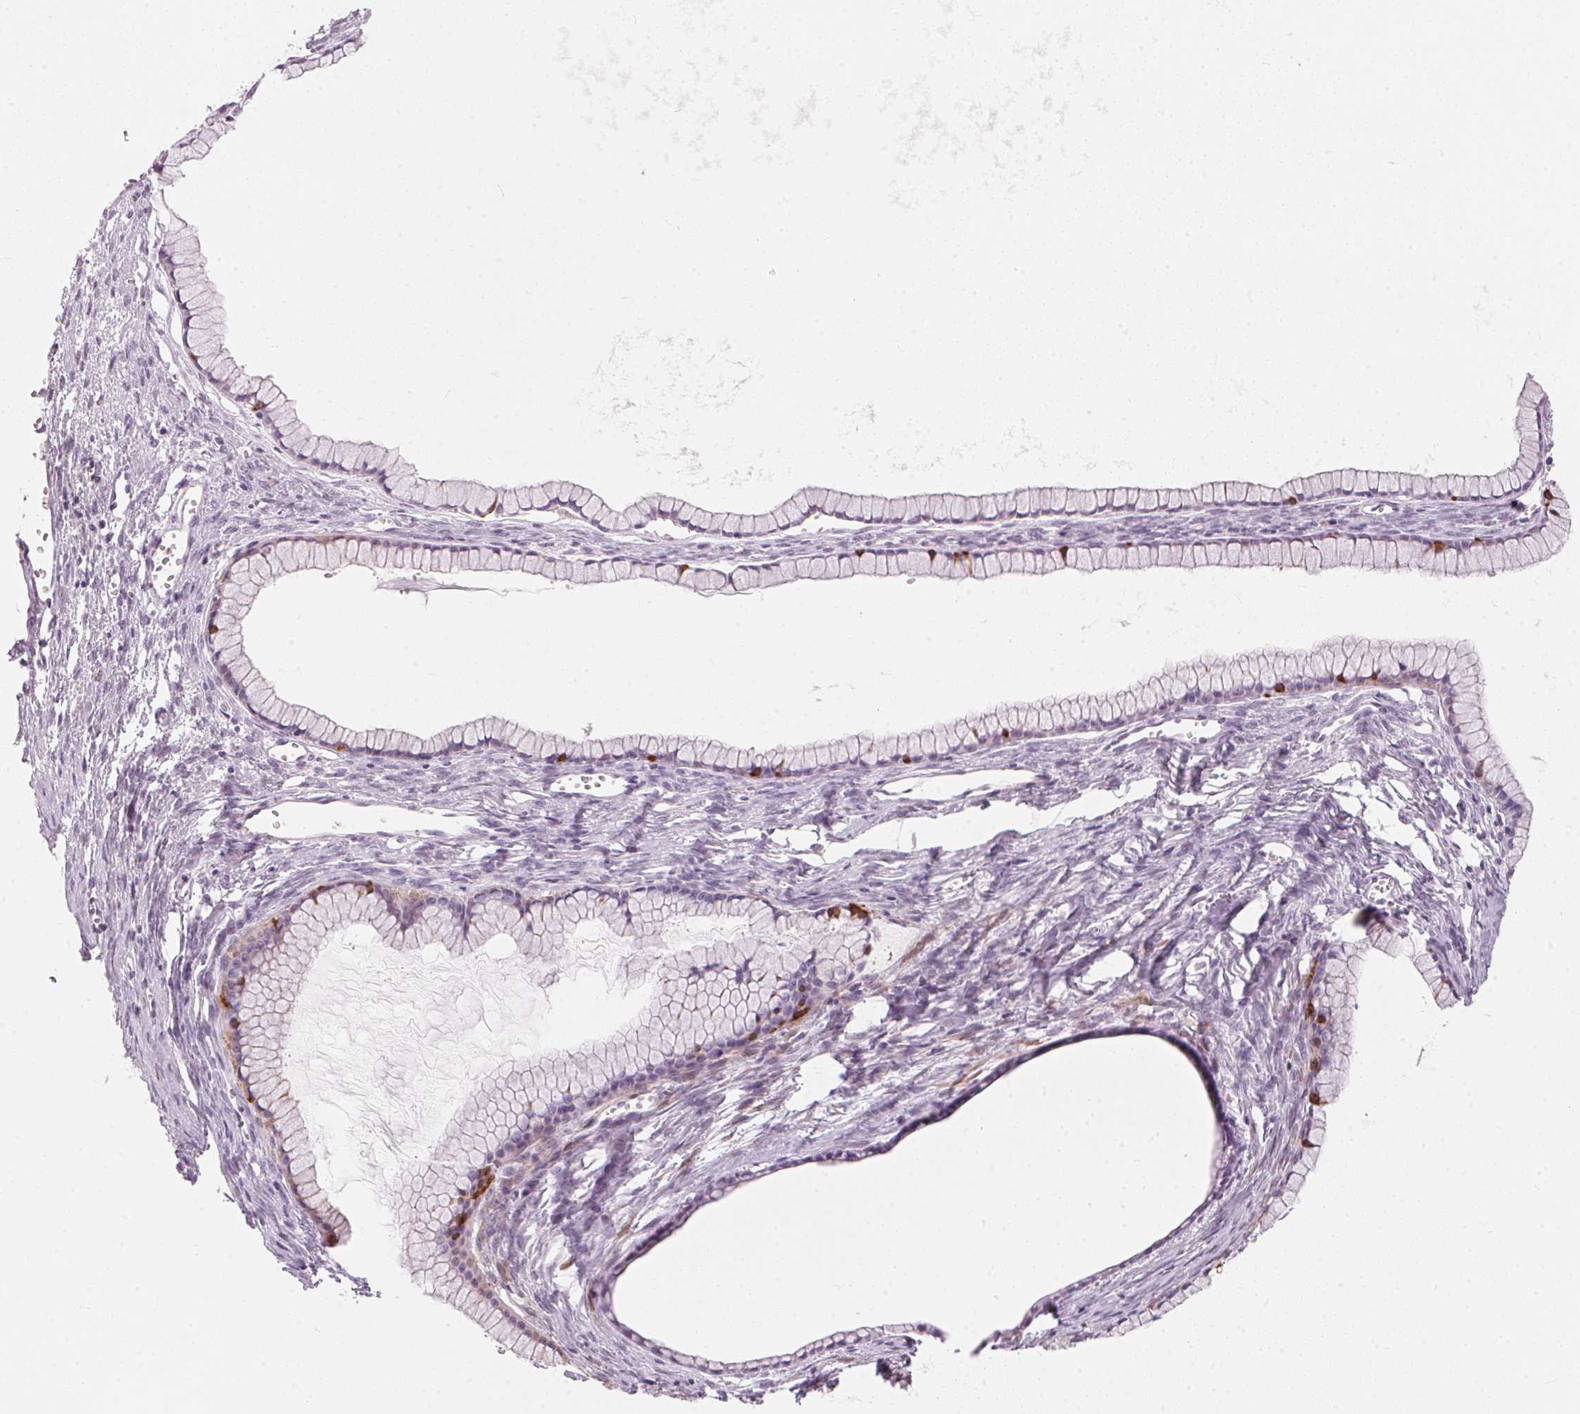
{"staining": {"intensity": "moderate", "quantity": "<25%", "location": "nuclear"}, "tissue": "ovarian cancer", "cell_type": "Tumor cells", "image_type": "cancer", "snomed": [{"axis": "morphology", "description": "Cystadenocarcinoma, mucinous, NOS"}, {"axis": "topography", "description": "Ovary"}], "caption": "Tumor cells exhibit low levels of moderate nuclear staining in approximately <25% of cells in human ovarian cancer.", "gene": "CADPS", "patient": {"sex": "female", "age": 41}}